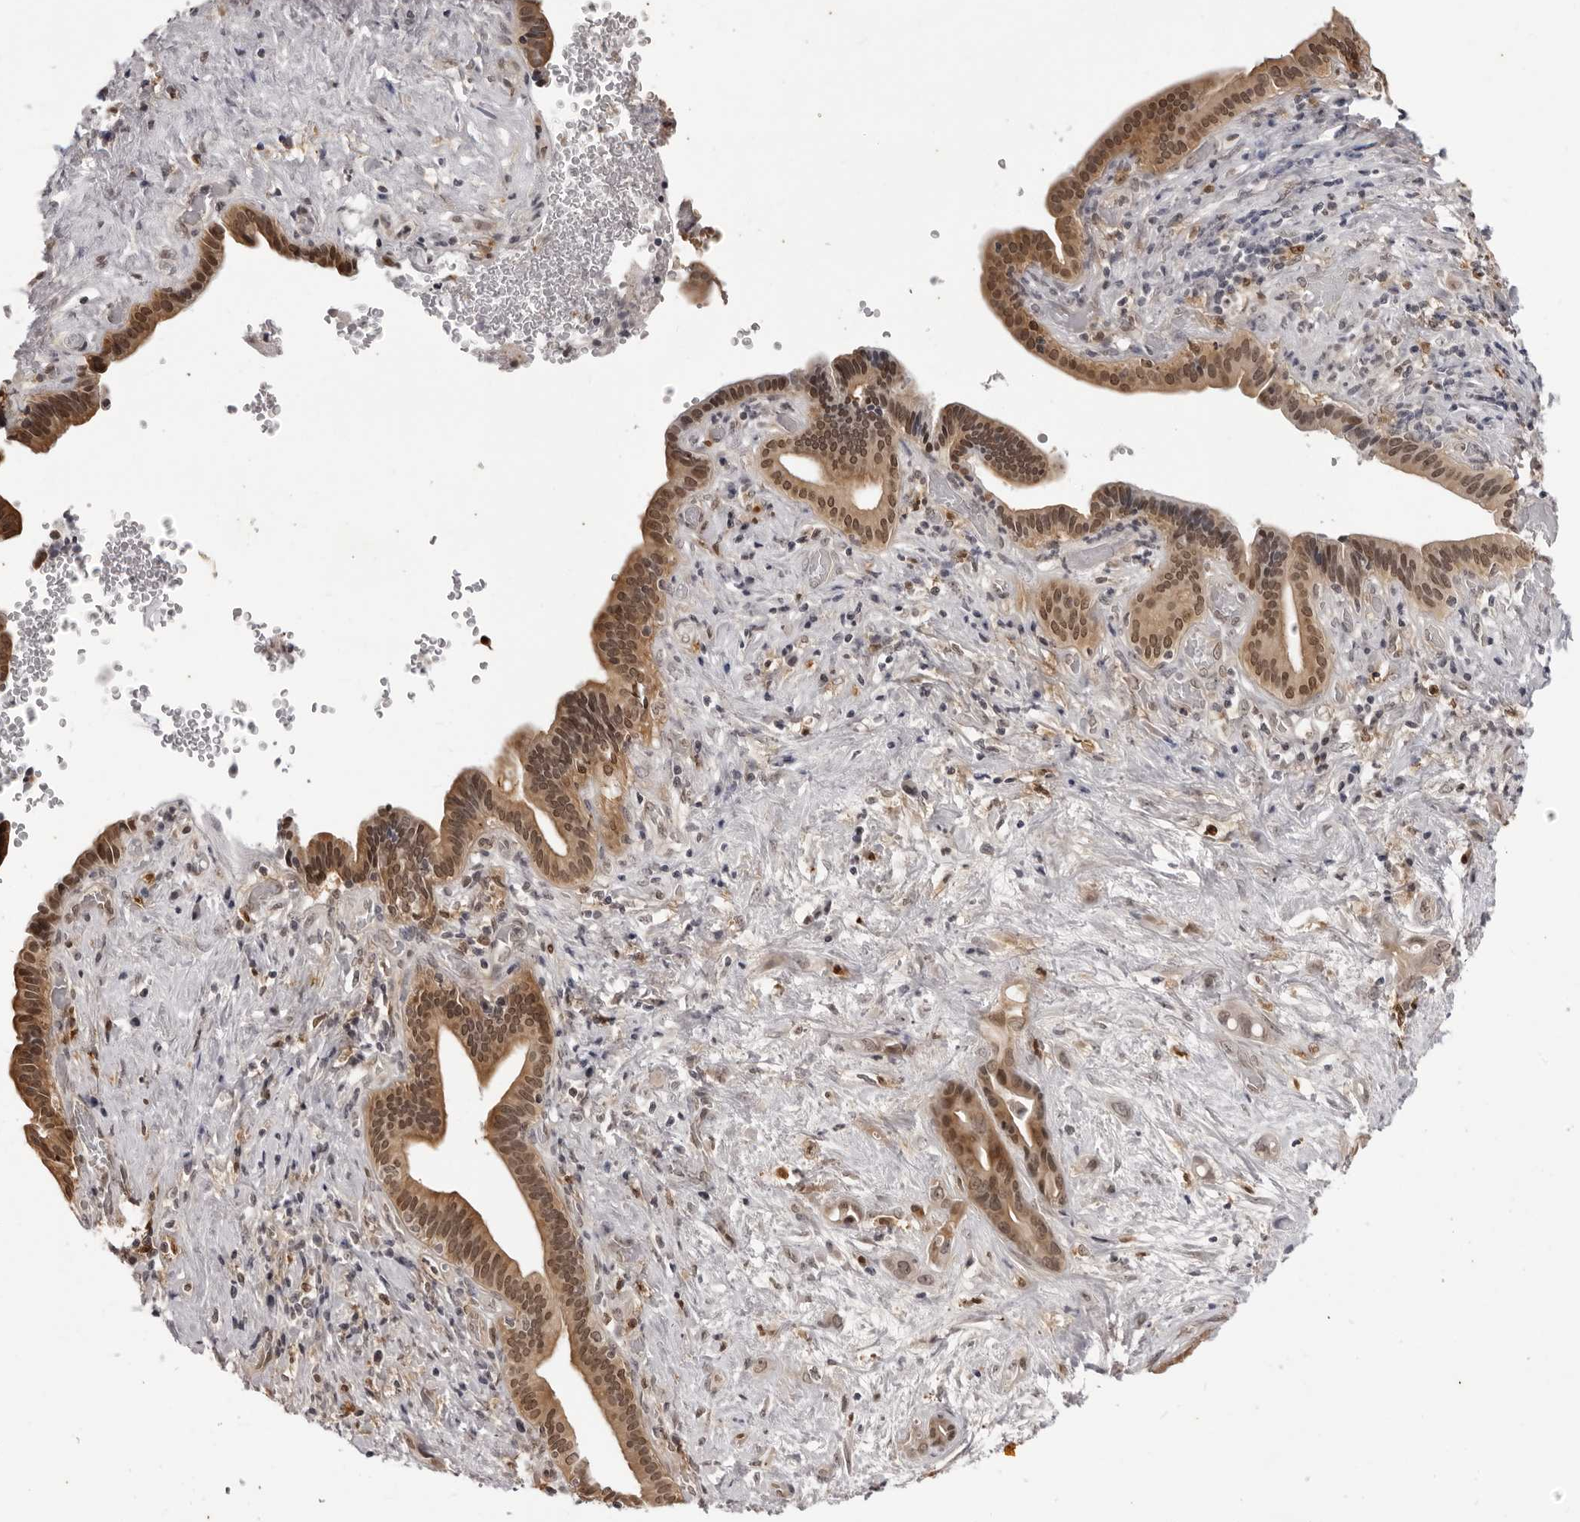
{"staining": {"intensity": "moderate", "quantity": ">75%", "location": "cytoplasmic/membranous,nuclear"}, "tissue": "liver cancer", "cell_type": "Tumor cells", "image_type": "cancer", "snomed": [{"axis": "morphology", "description": "Cholangiocarcinoma"}, {"axis": "topography", "description": "Liver"}], "caption": "Immunohistochemical staining of cholangiocarcinoma (liver) reveals moderate cytoplasmic/membranous and nuclear protein staining in approximately >75% of tumor cells. The protein is shown in brown color, while the nuclei are stained blue.", "gene": "SRGAP2", "patient": {"sex": "female", "age": 68}}